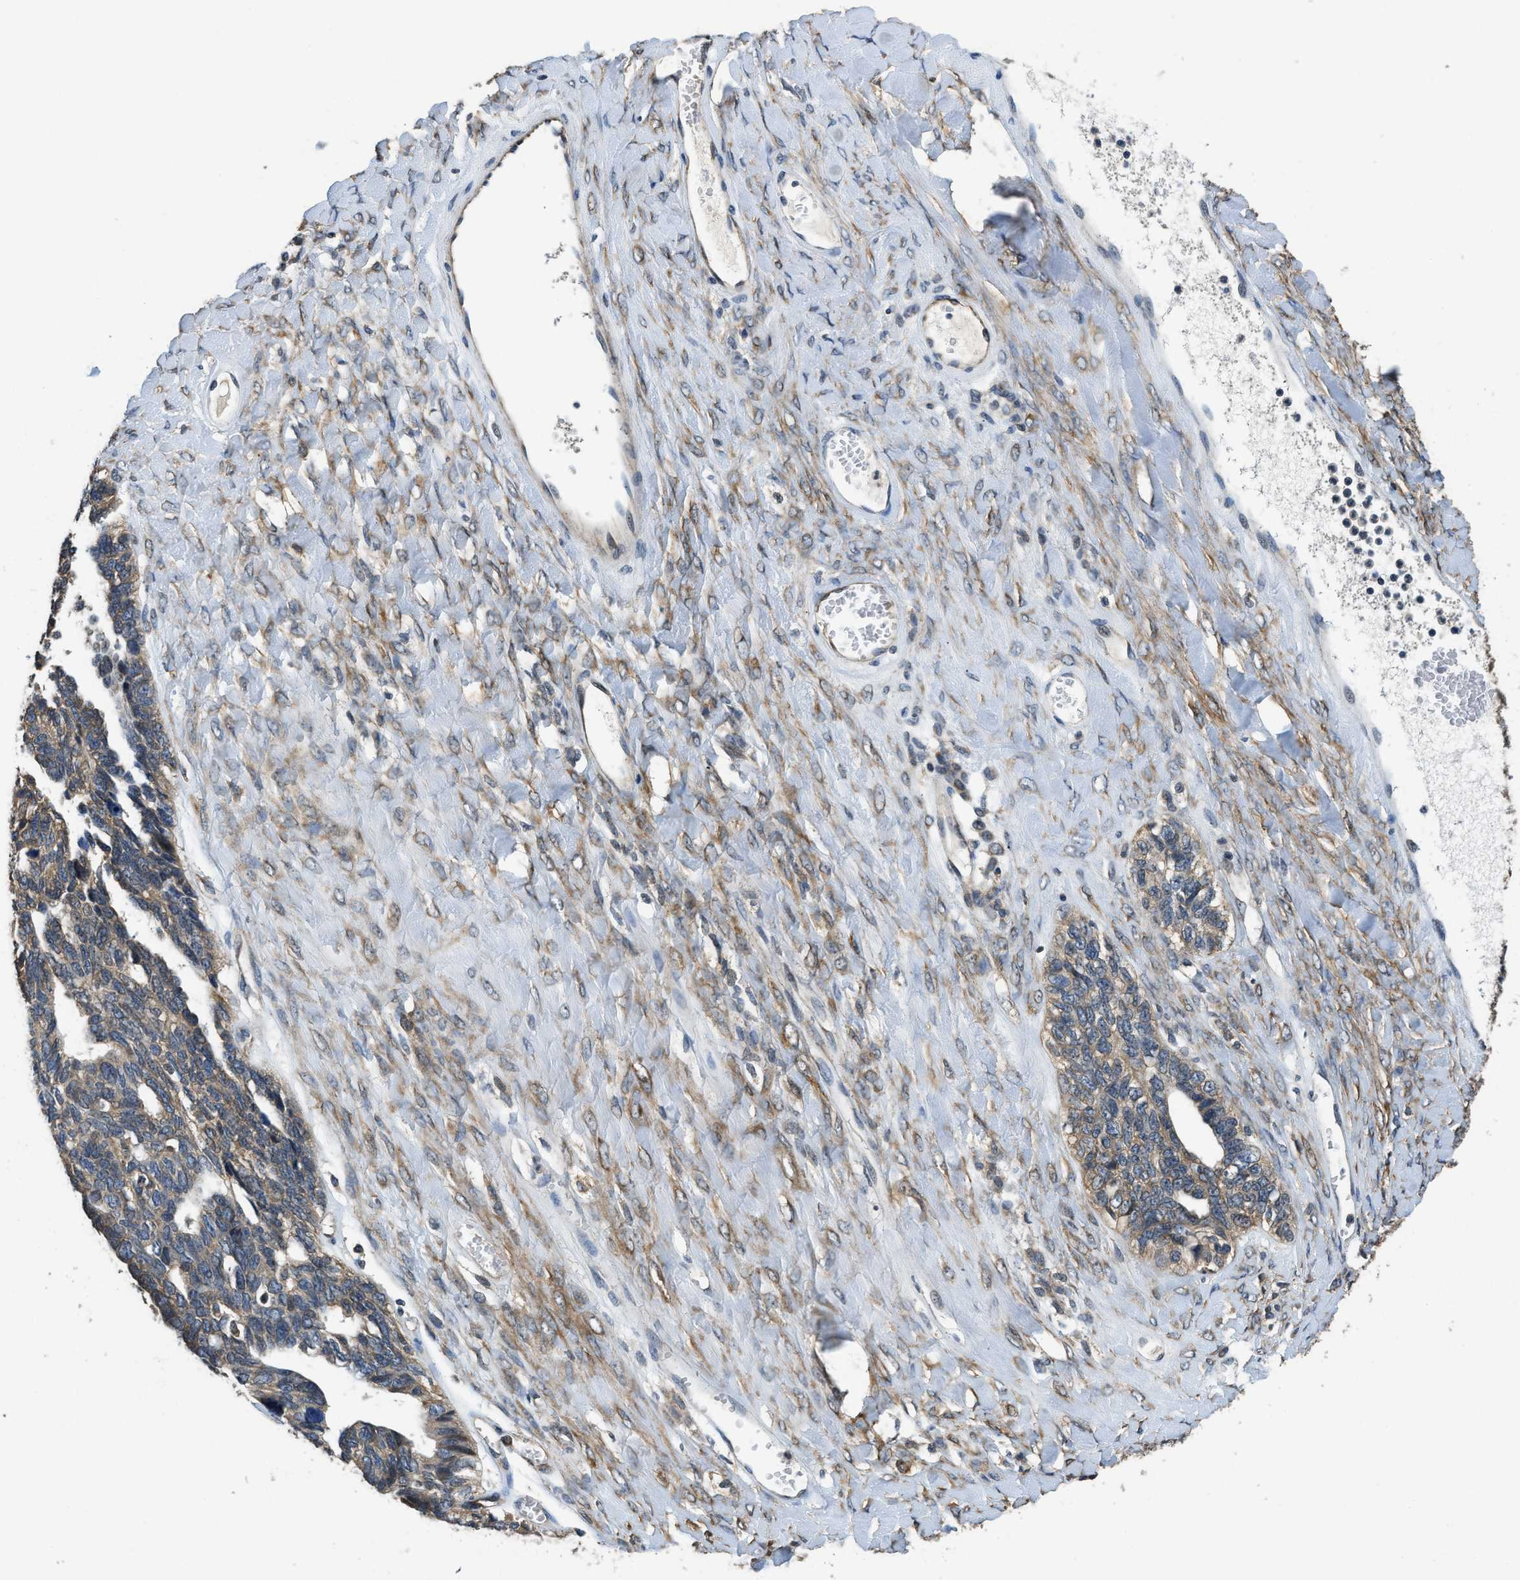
{"staining": {"intensity": "weak", "quantity": ">75%", "location": "cytoplasmic/membranous"}, "tissue": "ovarian cancer", "cell_type": "Tumor cells", "image_type": "cancer", "snomed": [{"axis": "morphology", "description": "Cystadenocarcinoma, serous, NOS"}, {"axis": "topography", "description": "Ovary"}], "caption": "This photomicrograph displays immunohistochemistry staining of human ovarian cancer, with low weak cytoplasmic/membranous staining in approximately >75% of tumor cells.", "gene": "SSH2", "patient": {"sex": "female", "age": 79}}